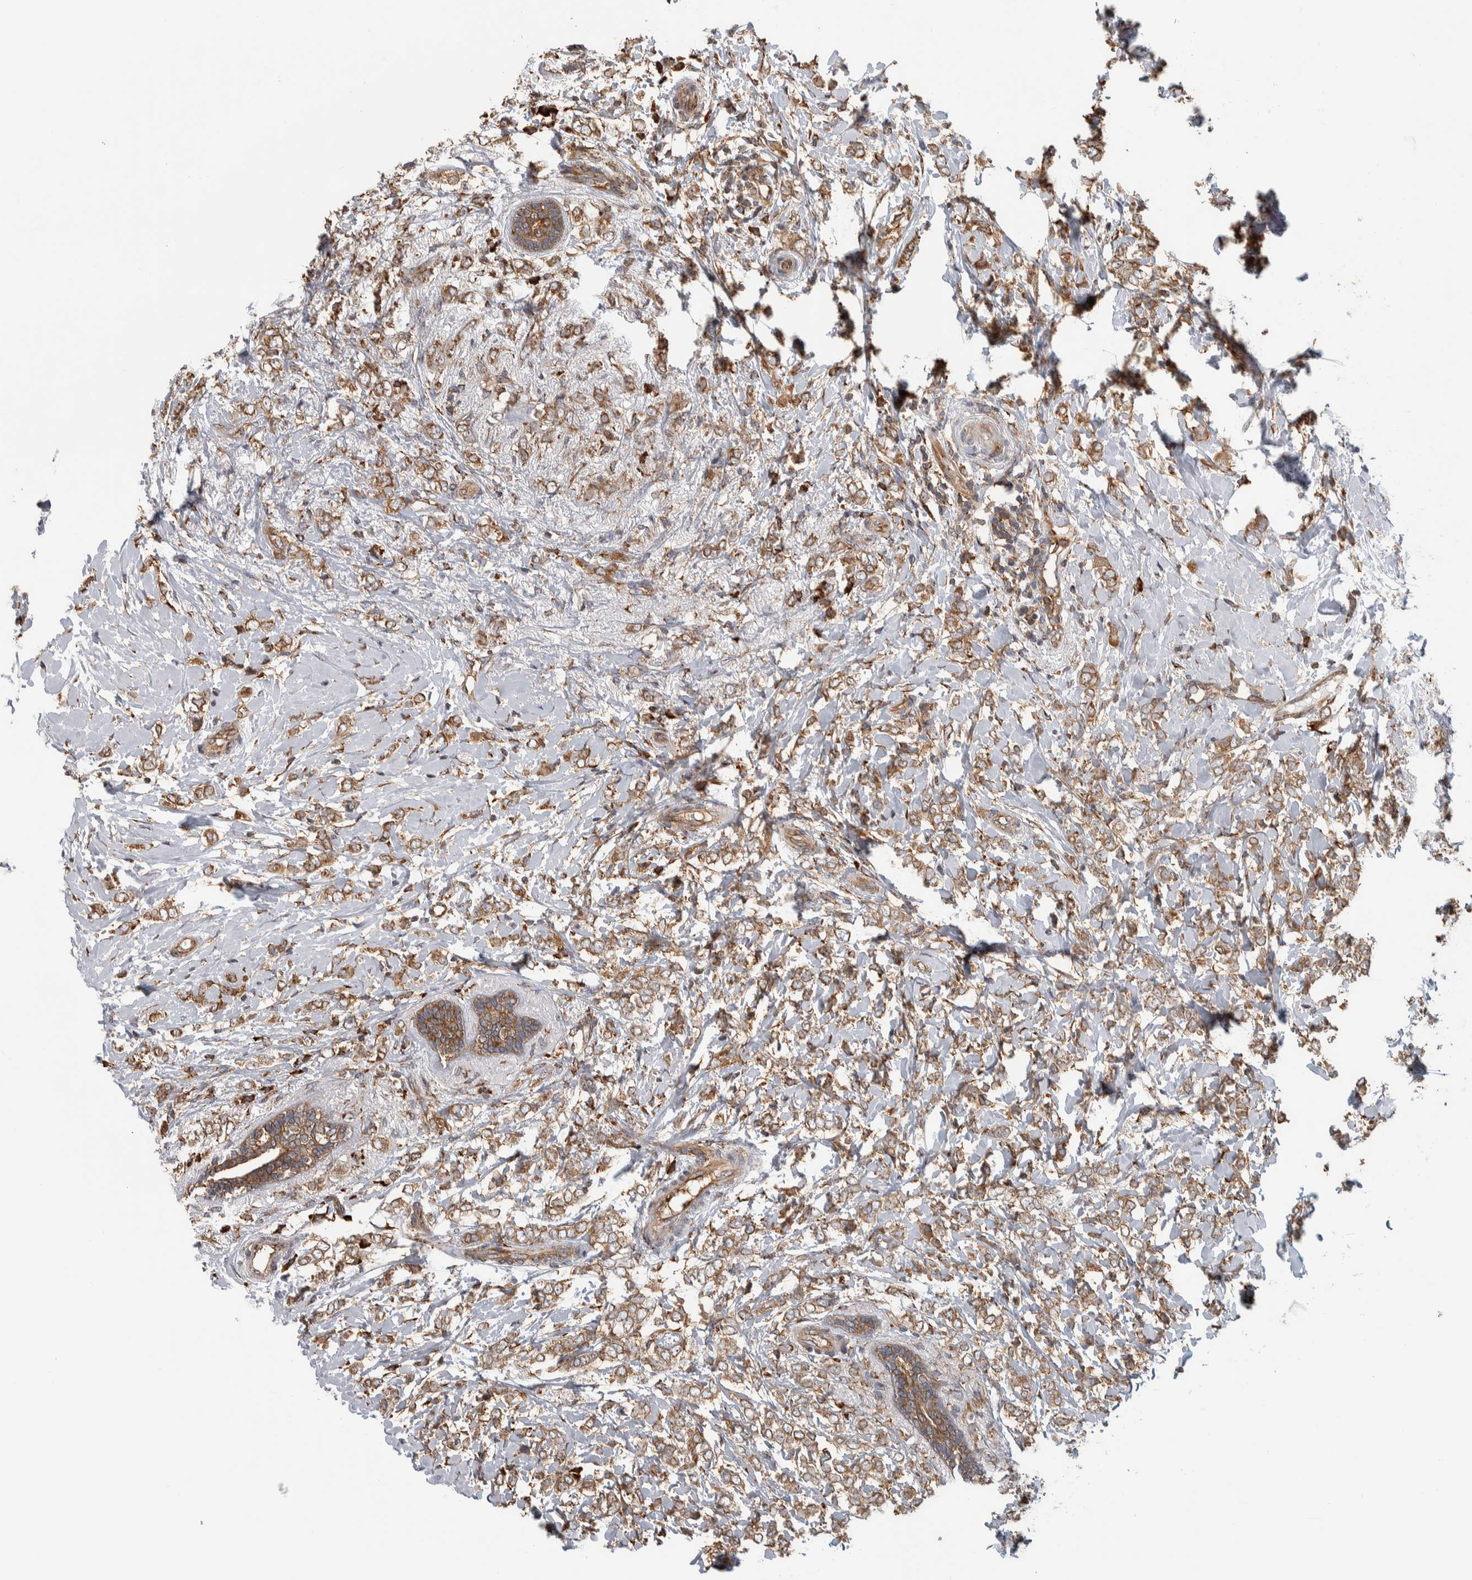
{"staining": {"intensity": "moderate", "quantity": ">75%", "location": "cytoplasmic/membranous"}, "tissue": "breast cancer", "cell_type": "Tumor cells", "image_type": "cancer", "snomed": [{"axis": "morphology", "description": "Normal tissue, NOS"}, {"axis": "morphology", "description": "Lobular carcinoma"}, {"axis": "topography", "description": "Breast"}], "caption": "Approximately >75% of tumor cells in human breast cancer reveal moderate cytoplasmic/membranous protein positivity as visualized by brown immunohistochemical staining.", "gene": "EIF3H", "patient": {"sex": "female", "age": 47}}